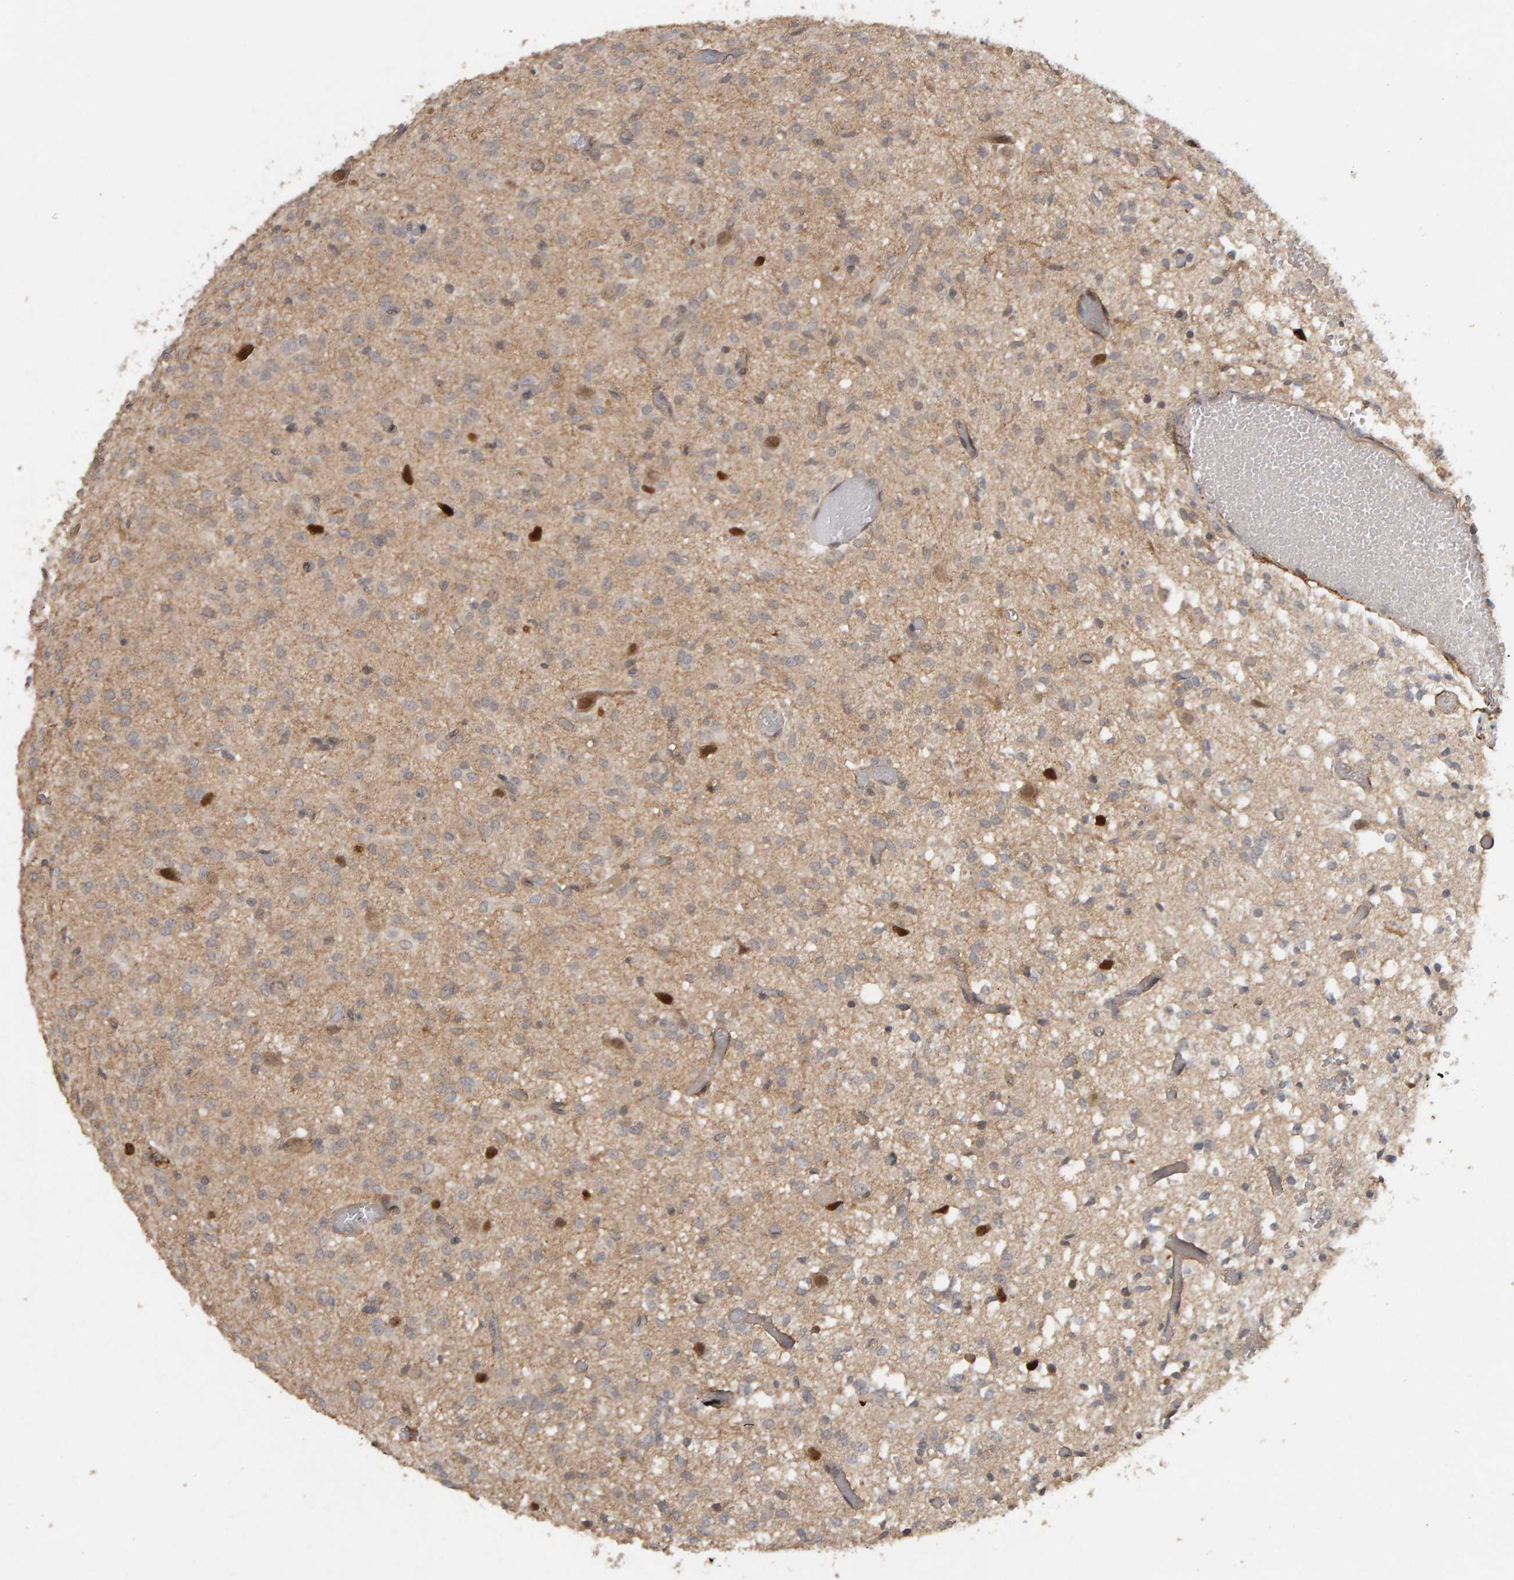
{"staining": {"intensity": "moderate", "quantity": "<25%", "location": "nuclear"}, "tissue": "glioma", "cell_type": "Tumor cells", "image_type": "cancer", "snomed": [{"axis": "morphology", "description": "Glioma, malignant, High grade"}, {"axis": "topography", "description": "Brain"}], "caption": "Approximately <25% of tumor cells in high-grade glioma (malignant) reveal moderate nuclear protein staining as visualized by brown immunohistochemical staining.", "gene": "CDCA5", "patient": {"sex": "female", "age": 59}}